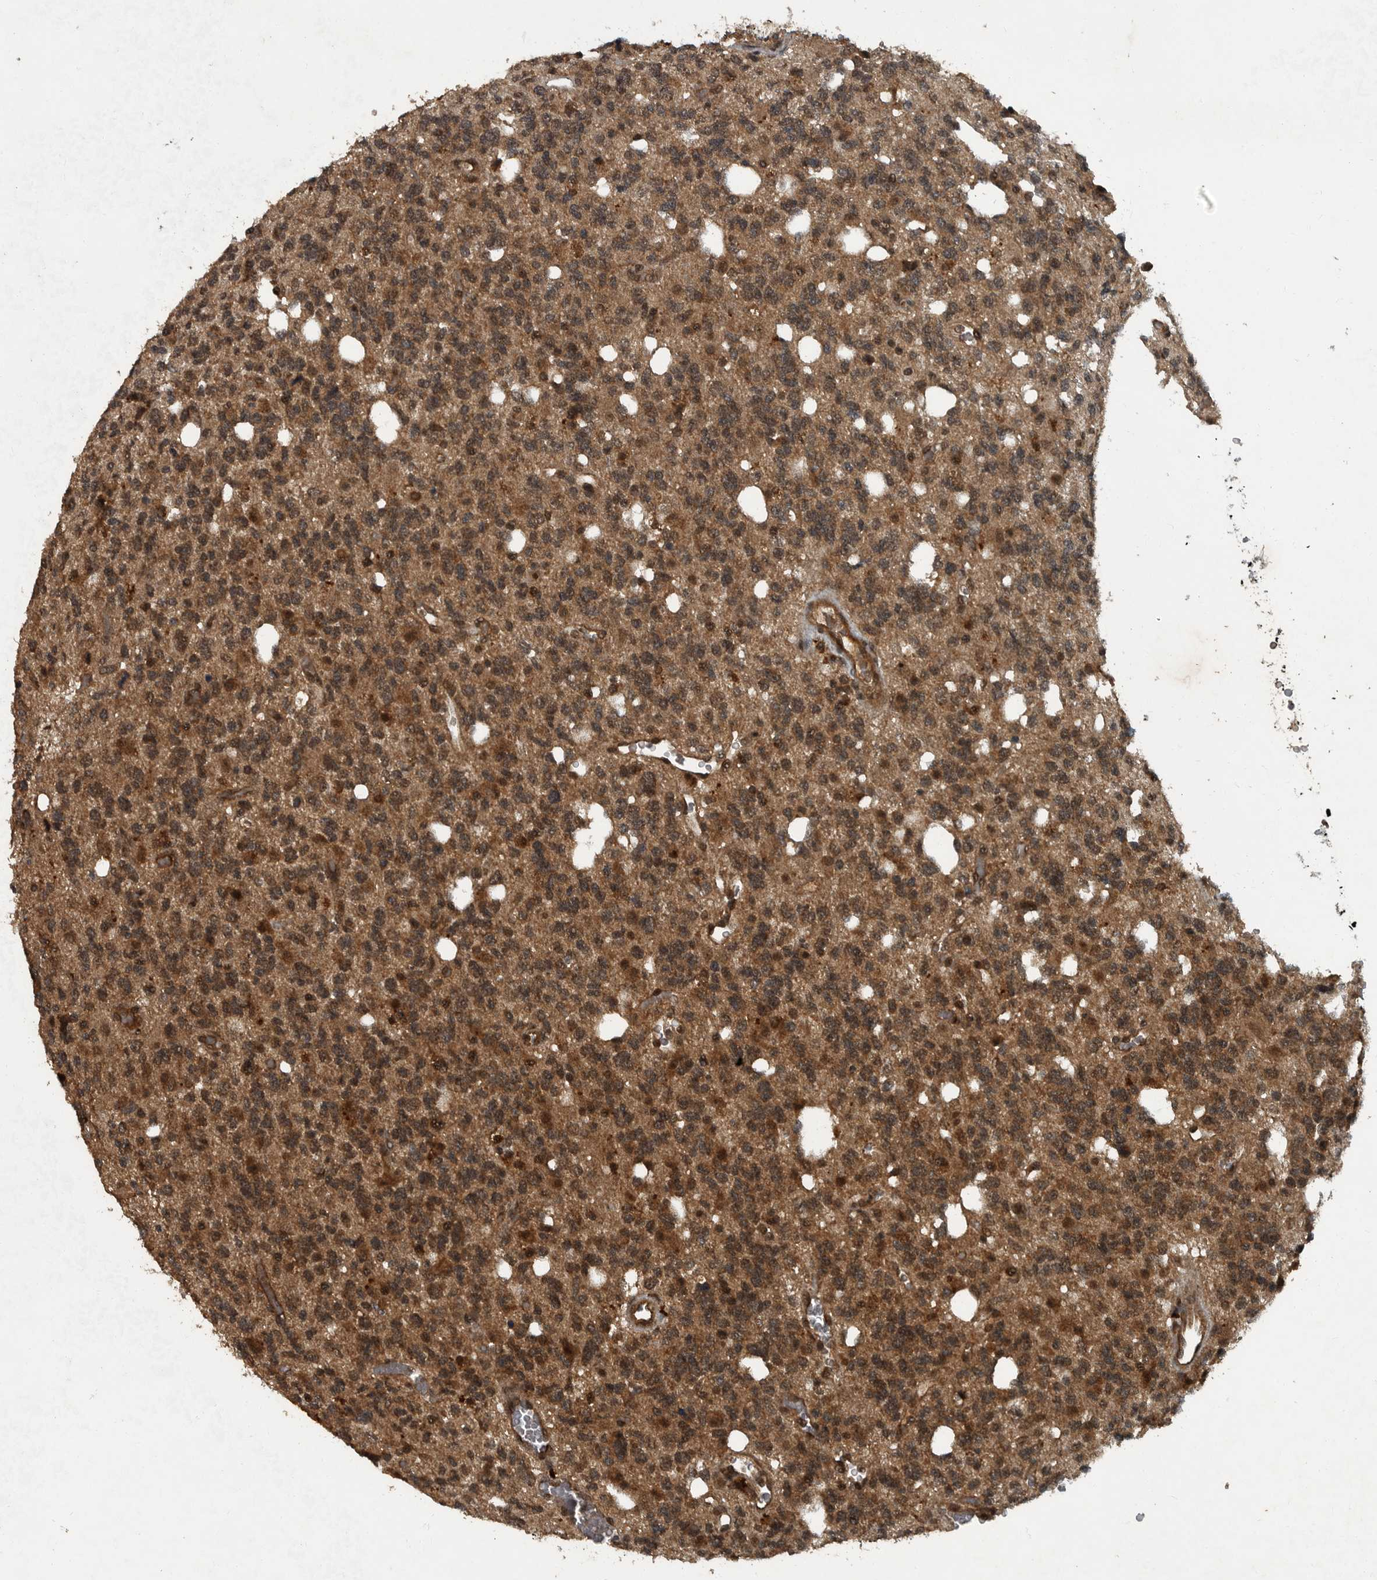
{"staining": {"intensity": "moderate", "quantity": ">75%", "location": "cytoplasmic/membranous,nuclear"}, "tissue": "glioma", "cell_type": "Tumor cells", "image_type": "cancer", "snomed": [{"axis": "morphology", "description": "Glioma, malignant, High grade"}, {"axis": "topography", "description": "Brain"}], "caption": "This is a histology image of immunohistochemistry (IHC) staining of malignant glioma (high-grade), which shows moderate positivity in the cytoplasmic/membranous and nuclear of tumor cells.", "gene": "FOXO1", "patient": {"sex": "female", "age": 62}}